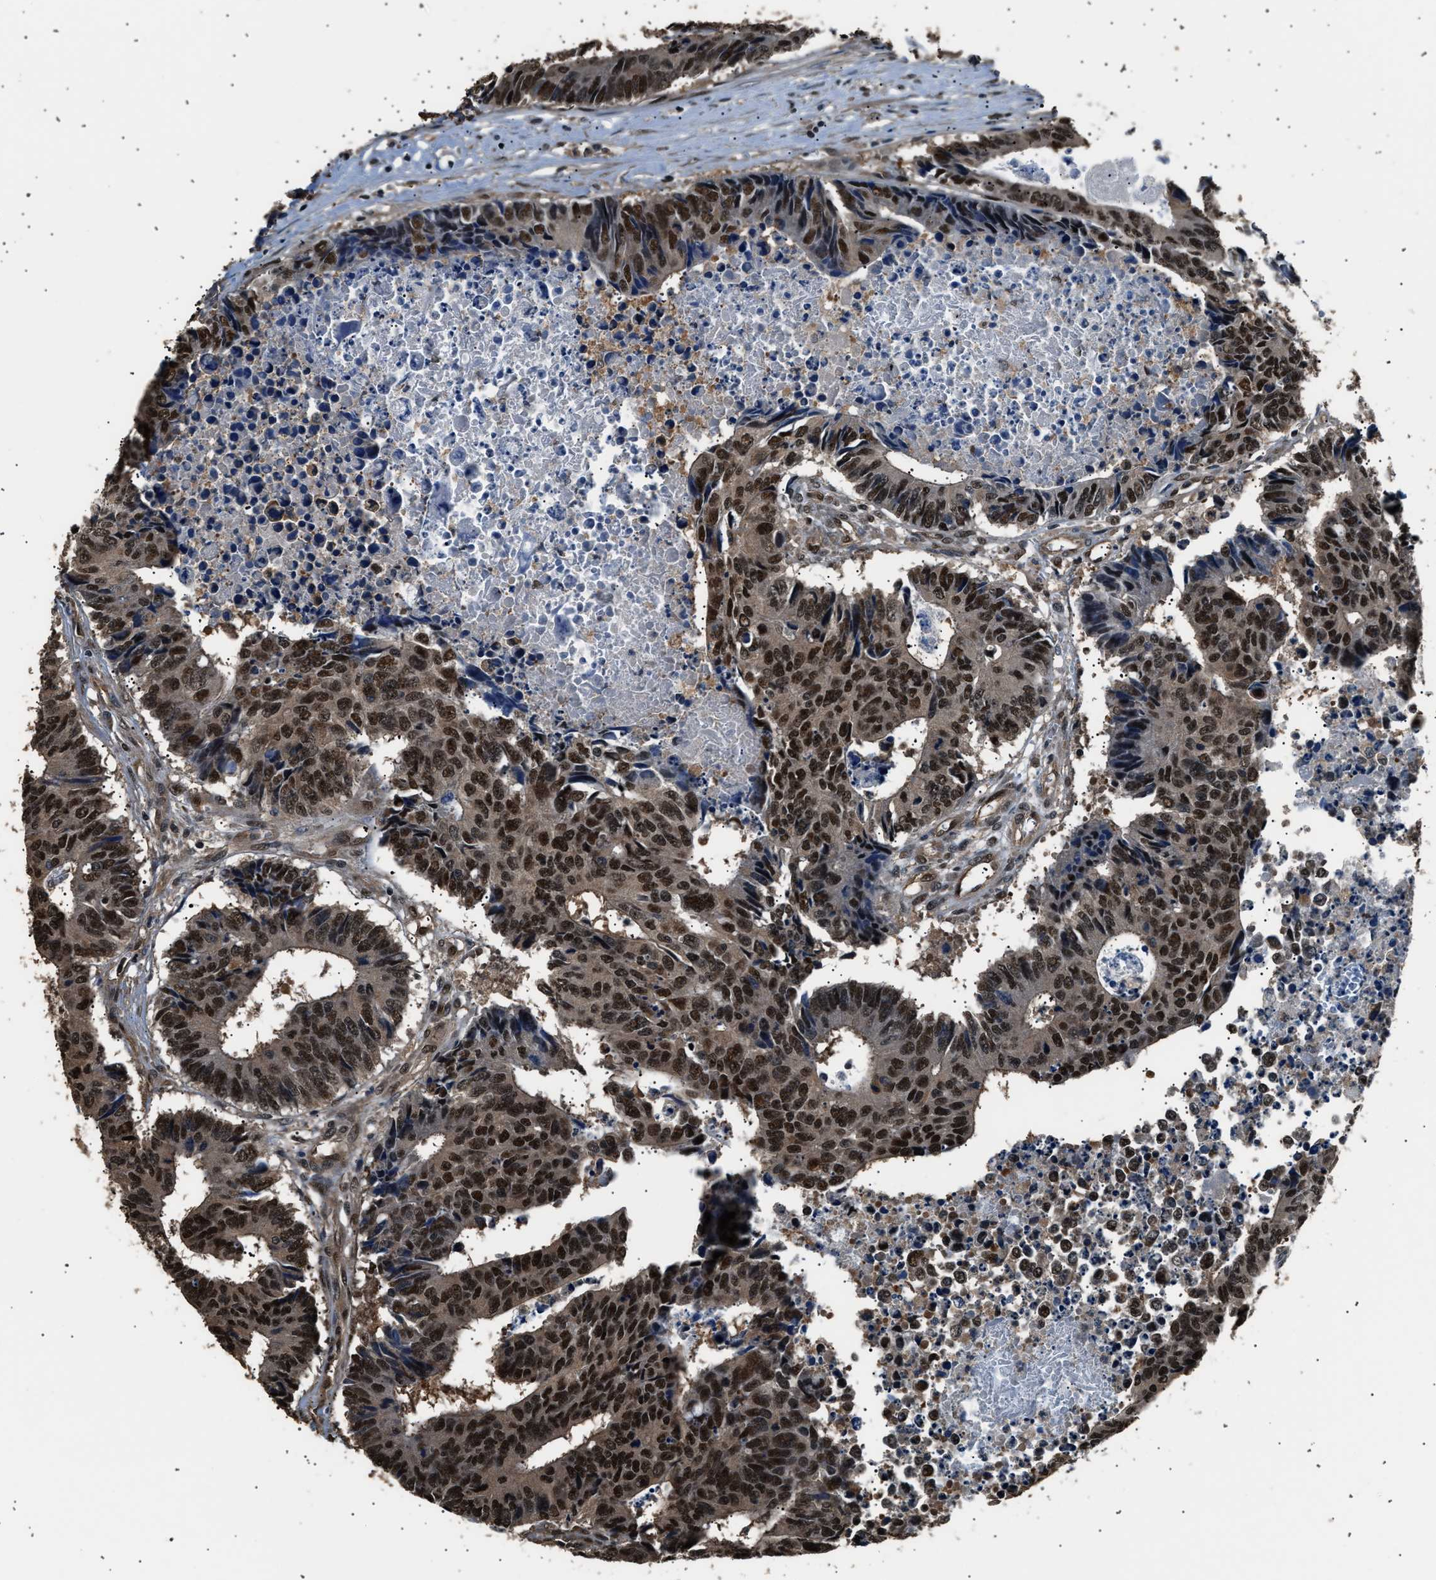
{"staining": {"intensity": "strong", "quantity": ">75%", "location": "nuclear"}, "tissue": "colorectal cancer", "cell_type": "Tumor cells", "image_type": "cancer", "snomed": [{"axis": "morphology", "description": "Adenocarcinoma, NOS"}, {"axis": "topography", "description": "Rectum"}], "caption": "DAB immunohistochemical staining of human colorectal cancer shows strong nuclear protein positivity in about >75% of tumor cells. The staining was performed using DAB (3,3'-diaminobenzidine) to visualize the protein expression in brown, while the nuclei were stained in blue with hematoxylin (Magnification: 20x).", "gene": "DFFA", "patient": {"sex": "male", "age": 84}}